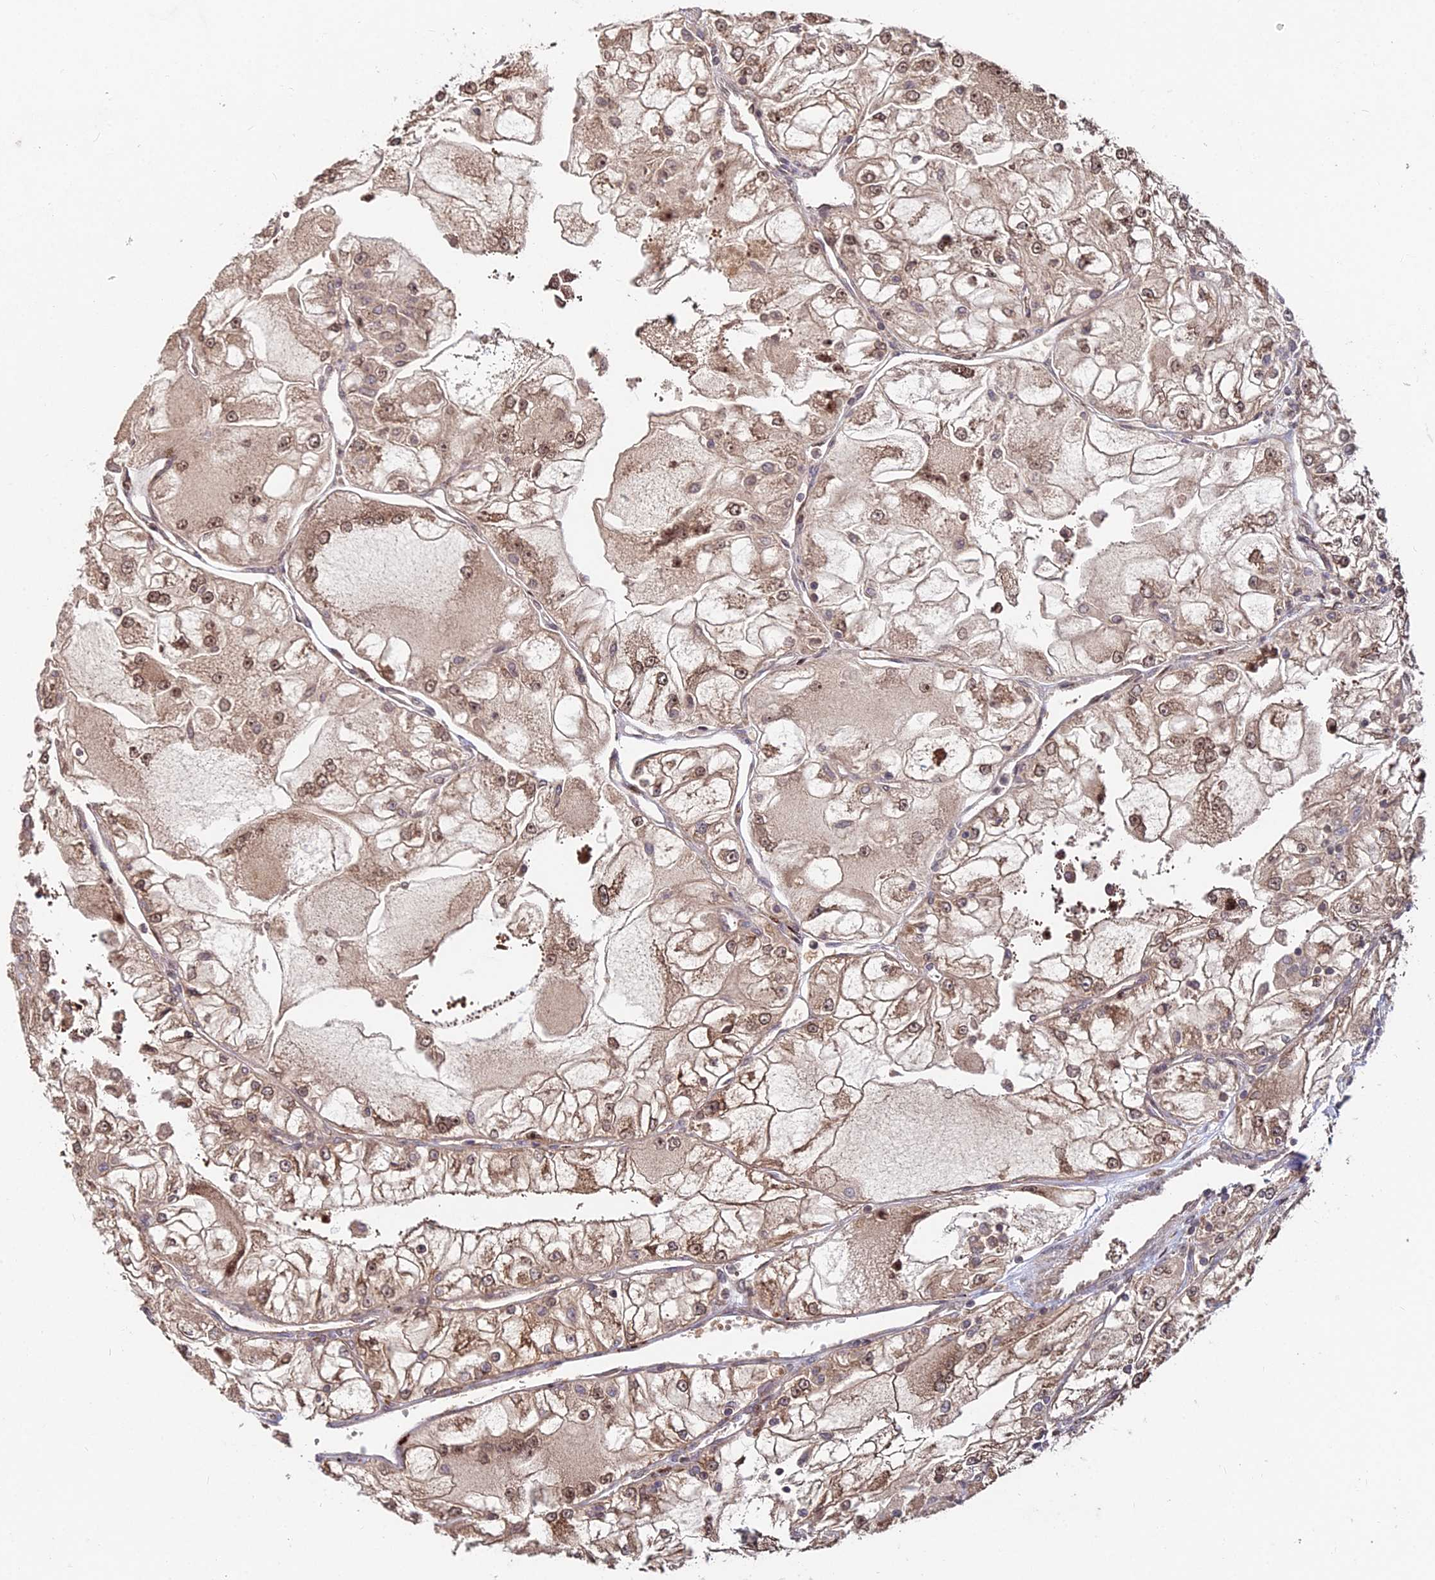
{"staining": {"intensity": "moderate", "quantity": ">75%", "location": "cytoplasmic/membranous,nuclear"}, "tissue": "renal cancer", "cell_type": "Tumor cells", "image_type": "cancer", "snomed": [{"axis": "morphology", "description": "Adenocarcinoma, NOS"}, {"axis": "topography", "description": "Kidney"}], "caption": "Renal cancer (adenocarcinoma) stained for a protein displays moderate cytoplasmic/membranous and nuclear positivity in tumor cells. (DAB IHC, brown staining for protein, blue staining for nuclei).", "gene": "RBMS2", "patient": {"sex": "female", "age": 72}}